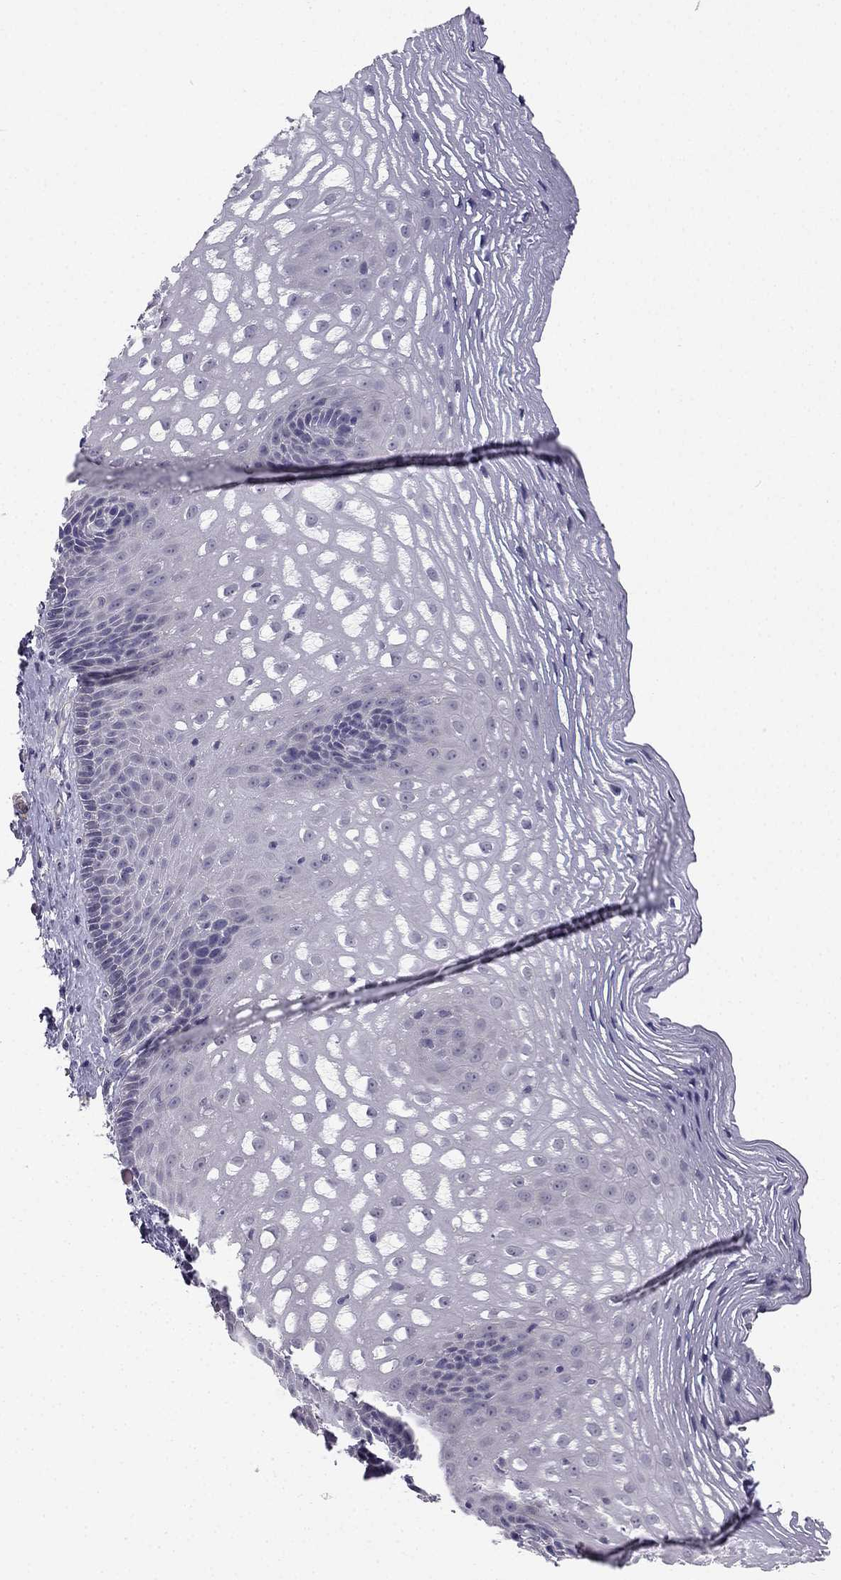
{"staining": {"intensity": "negative", "quantity": "none", "location": "none"}, "tissue": "esophagus", "cell_type": "Squamous epithelial cells", "image_type": "normal", "snomed": [{"axis": "morphology", "description": "Normal tissue, NOS"}, {"axis": "topography", "description": "Esophagus"}], "caption": "The histopathology image demonstrates no significant positivity in squamous epithelial cells of esophagus.", "gene": "C16orf89", "patient": {"sex": "male", "age": 76}}